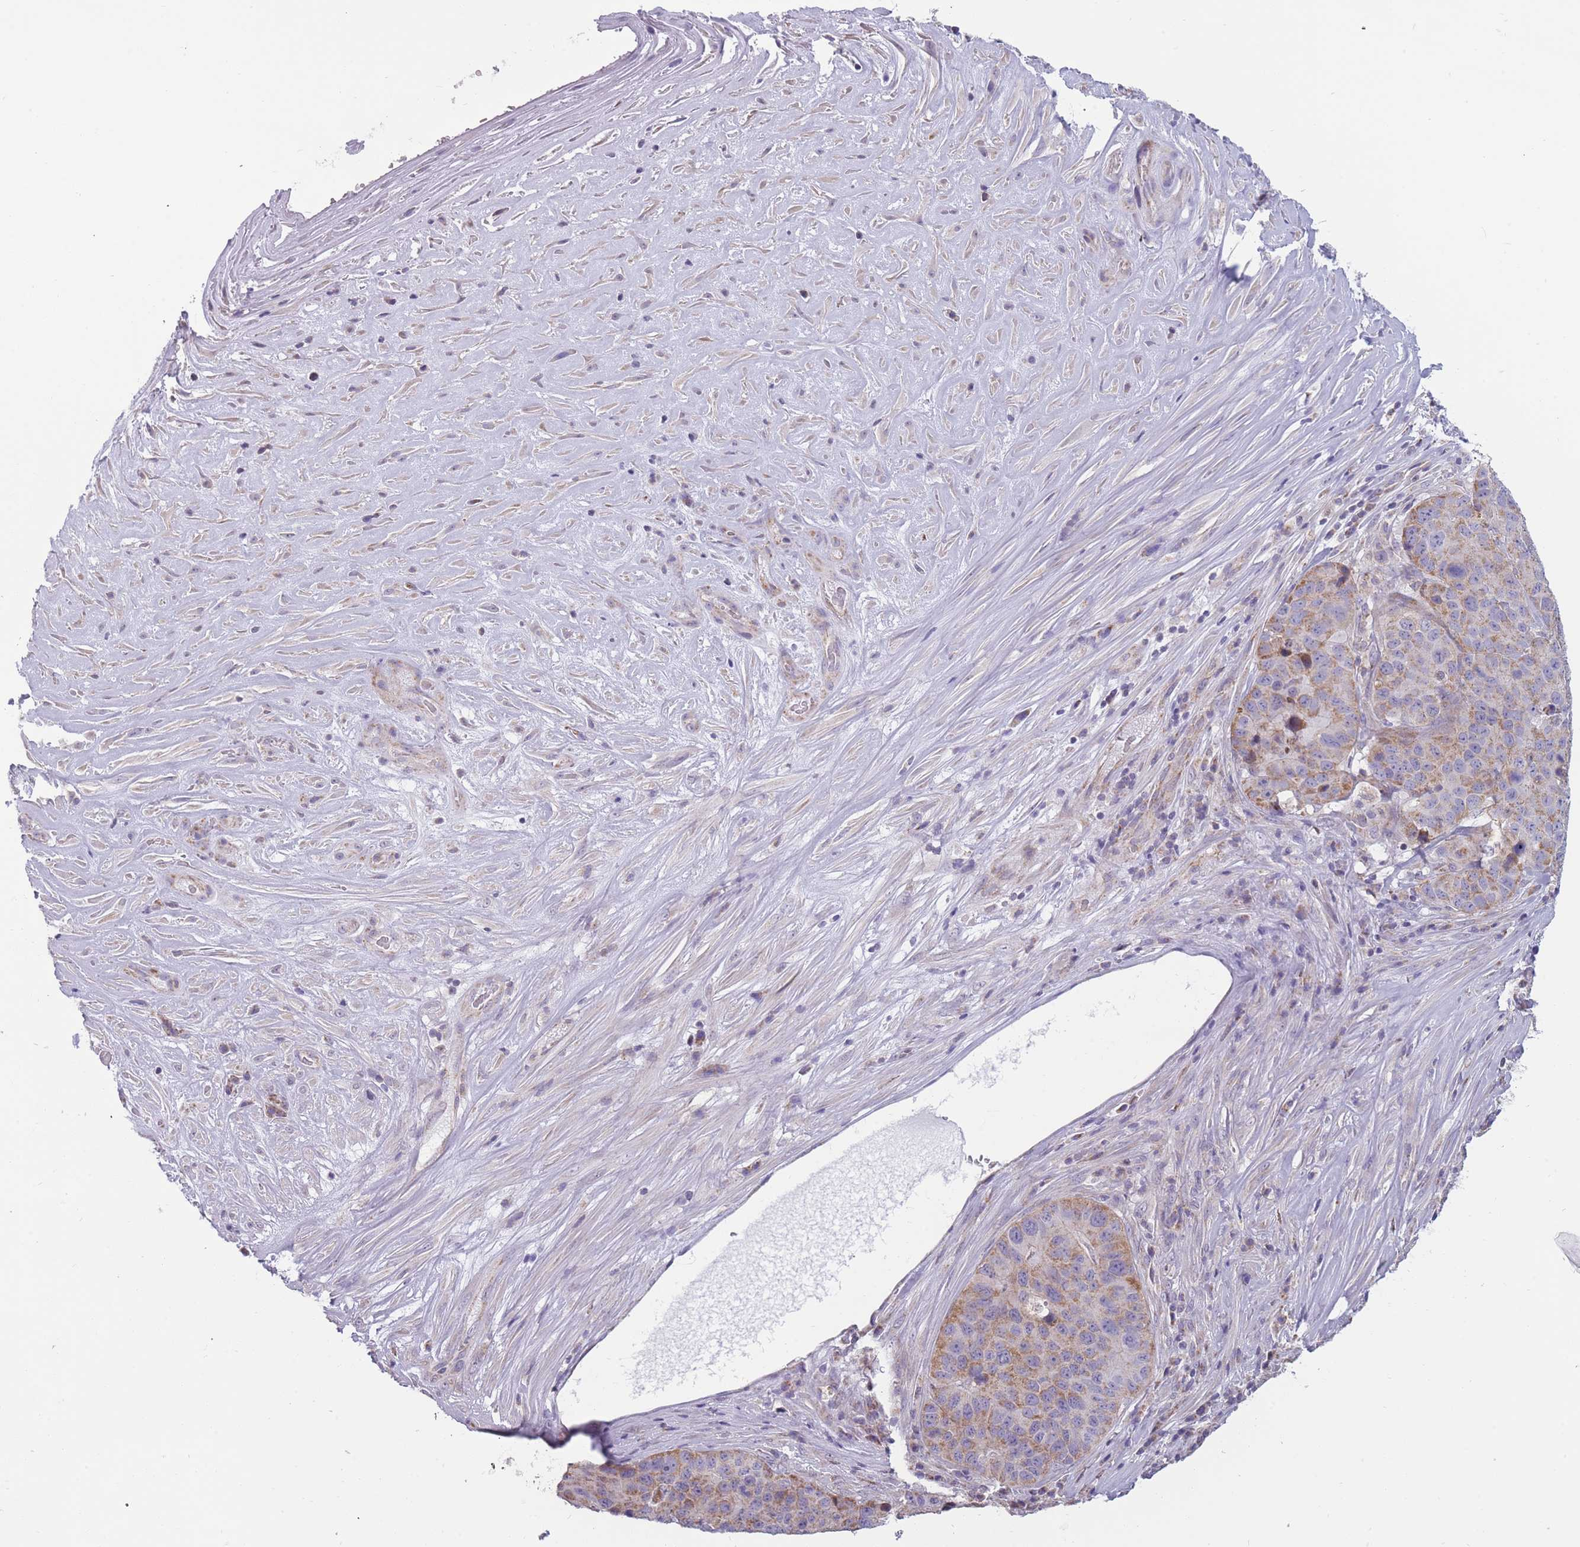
{"staining": {"intensity": "moderate", "quantity": ">75%", "location": "cytoplasmic/membranous"}, "tissue": "stomach cancer", "cell_type": "Tumor cells", "image_type": "cancer", "snomed": [{"axis": "morphology", "description": "Adenocarcinoma, NOS"}, {"axis": "topography", "description": "Stomach"}], "caption": "Moderate cytoplasmic/membranous positivity for a protein is present in about >75% of tumor cells of stomach cancer (adenocarcinoma) using immunohistochemistry.", "gene": "MRPS18C", "patient": {"sex": "male", "age": 71}}